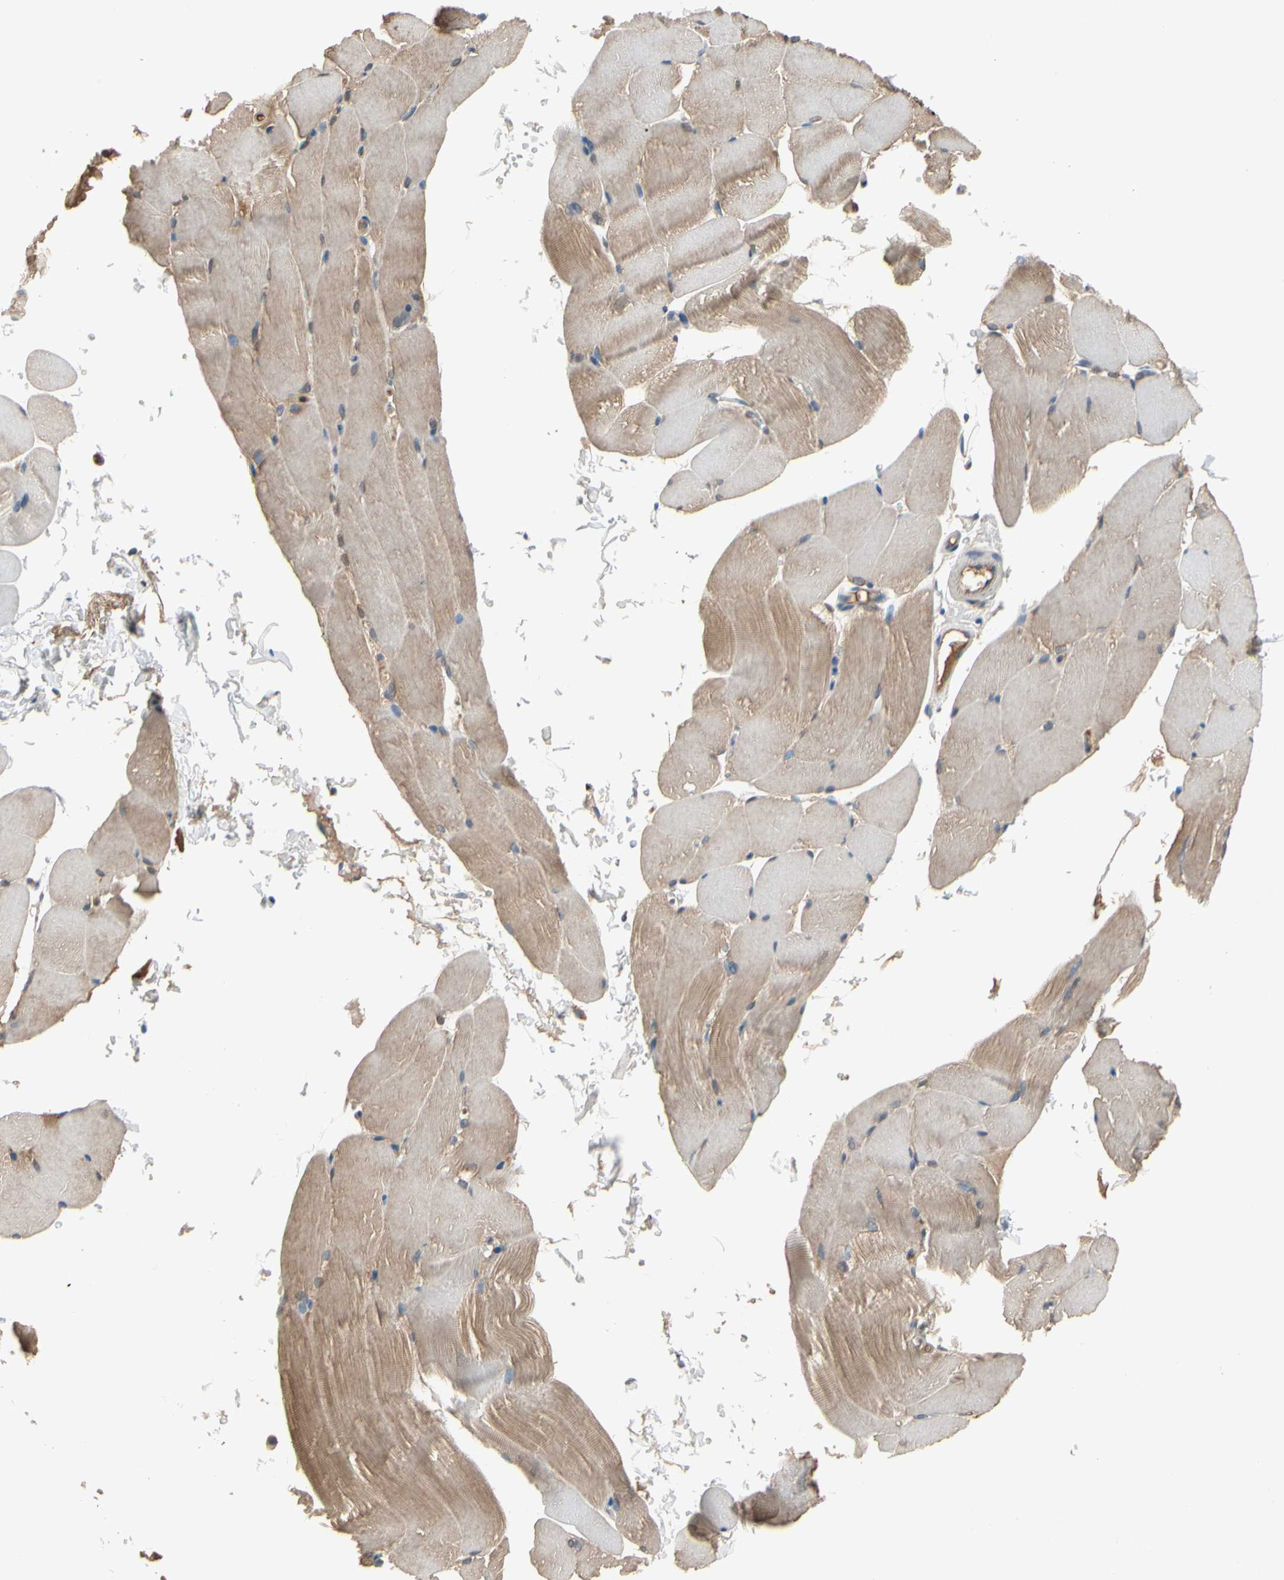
{"staining": {"intensity": "moderate", "quantity": "25%-75%", "location": "cytoplasmic/membranous"}, "tissue": "skeletal muscle", "cell_type": "Myocytes", "image_type": "normal", "snomed": [{"axis": "morphology", "description": "Normal tissue, NOS"}, {"axis": "topography", "description": "Skeletal muscle"}, {"axis": "topography", "description": "Parathyroid gland"}], "caption": "Protein expression by immunohistochemistry (IHC) exhibits moderate cytoplasmic/membranous positivity in approximately 25%-75% of myocytes in unremarkable skeletal muscle.", "gene": "HJURP", "patient": {"sex": "female", "age": 37}}